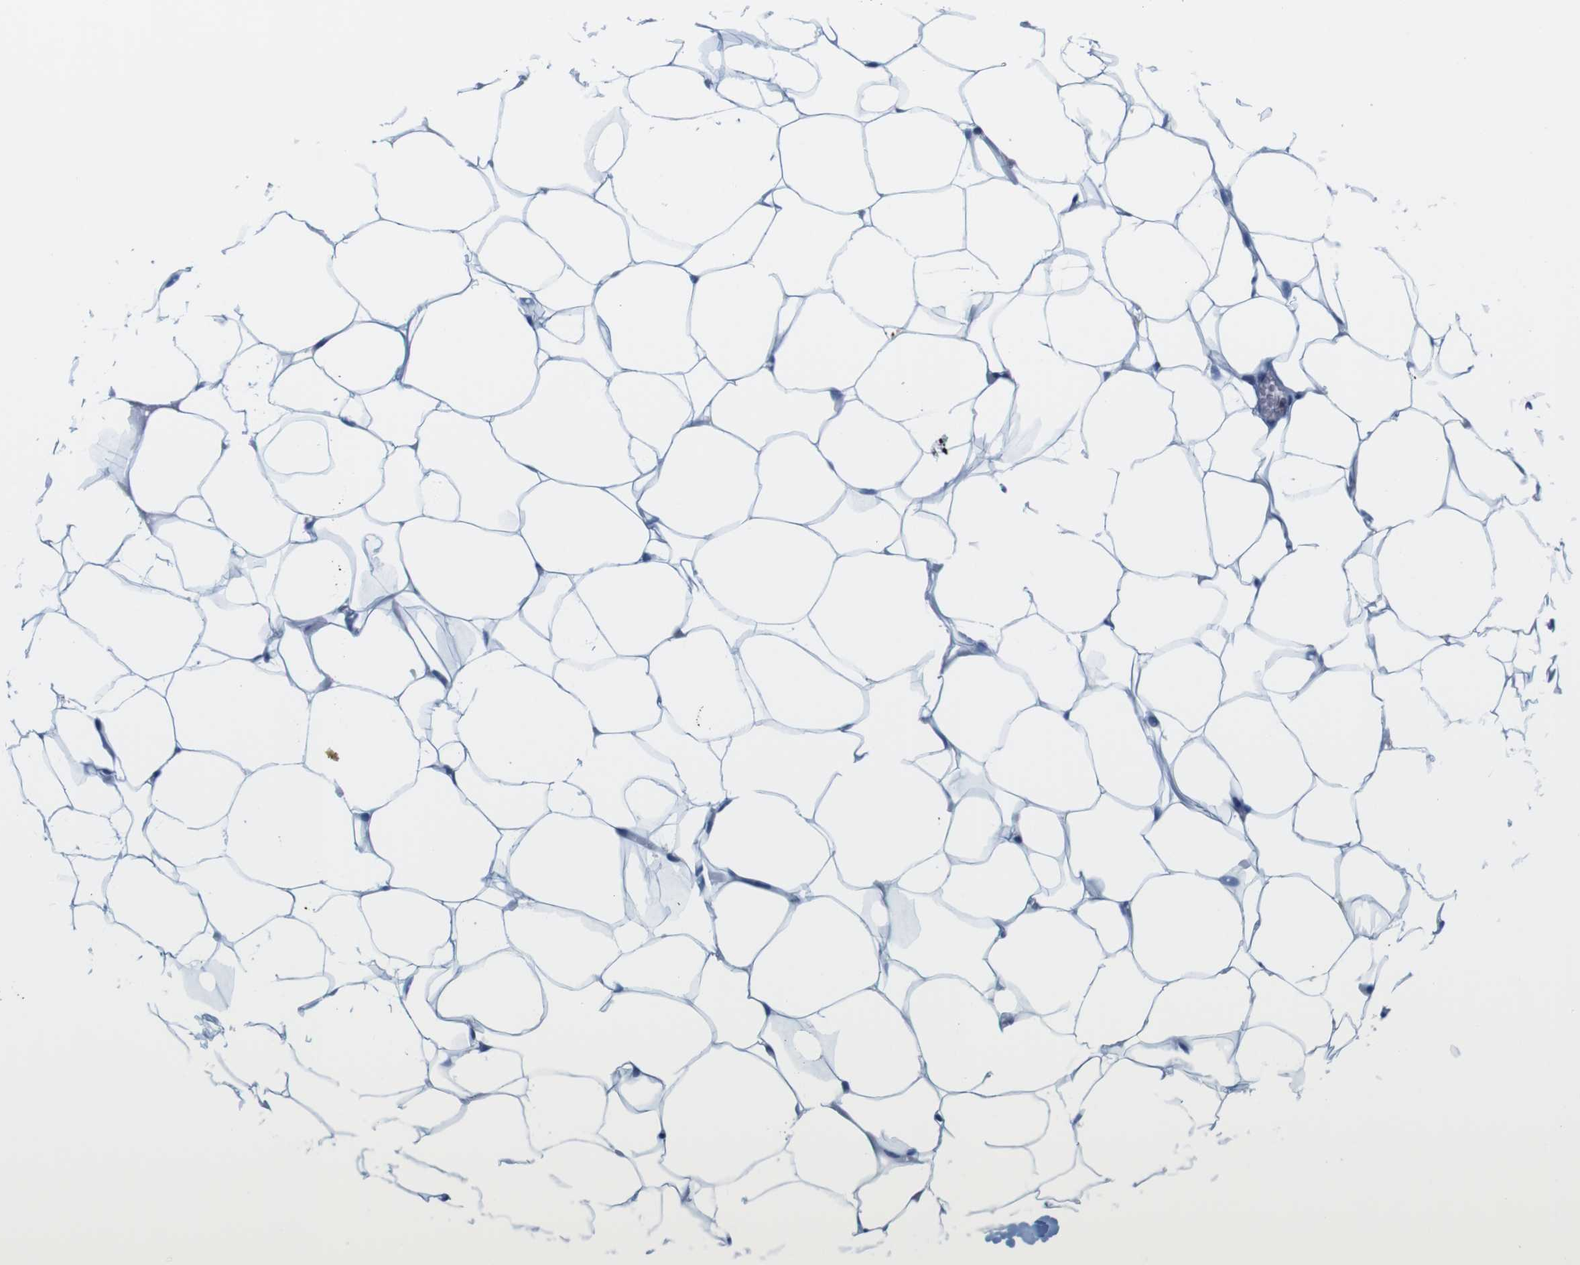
{"staining": {"intensity": "negative", "quantity": "none", "location": "none"}, "tissue": "adipose tissue", "cell_type": "Adipocytes", "image_type": "normal", "snomed": [{"axis": "morphology", "description": "Normal tissue, NOS"}, {"axis": "topography", "description": "Breast"}, {"axis": "topography", "description": "Adipose tissue"}], "caption": "This histopathology image is of unremarkable adipose tissue stained with immunohistochemistry (IHC) to label a protein in brown with the nuclei are counter-stained blue. There is no positivity in adipocytes. The staining is performed using DAB (3,3'-diaminobenzidine) brown chromogen with nuclei counter-stained in using hematoxylin.", "gene": "CNGA2", "patient": {"sex": "female", "age": 25}}